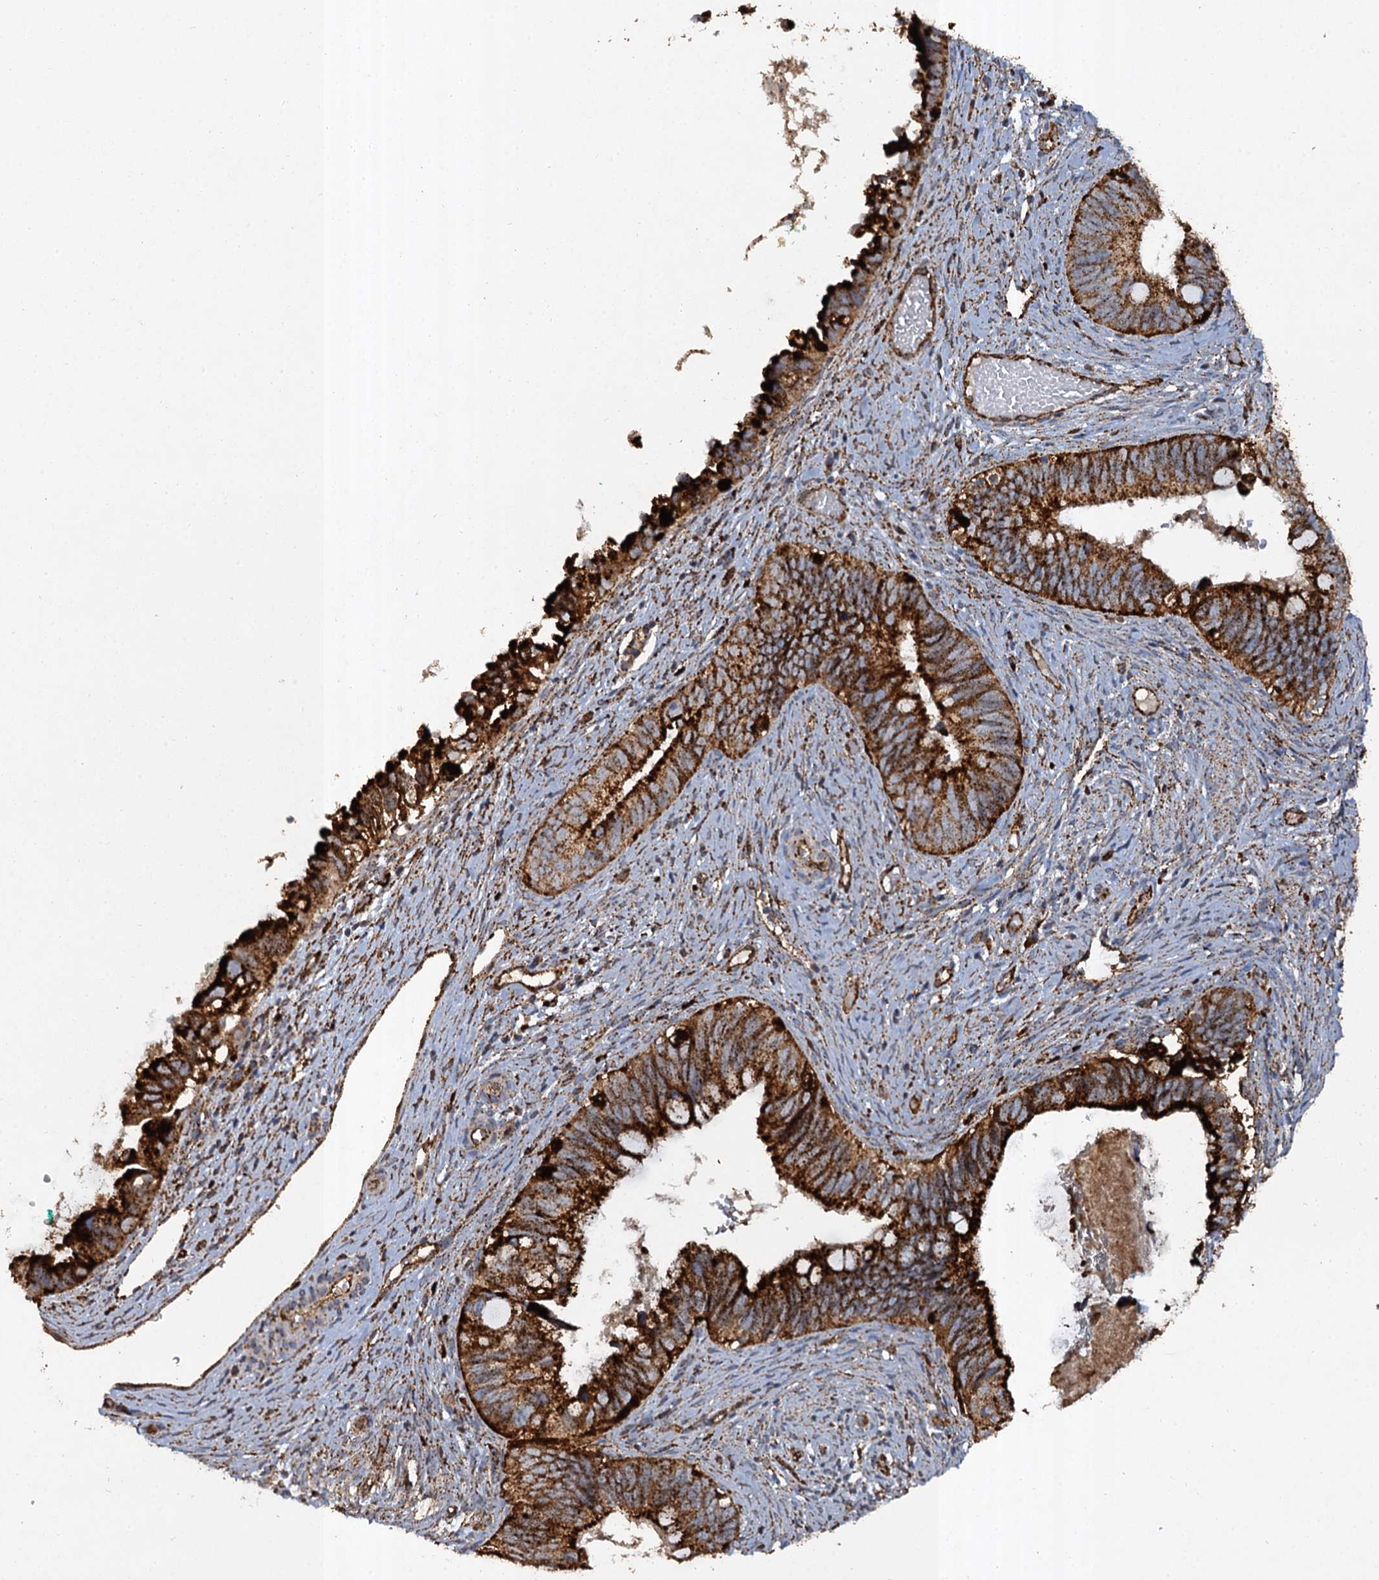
{"staining": {"intensity": "strong", "quantity": ">75%", "location": "cytoplasmic/membranous"}, "tissue": "cervical cancer", "cell_type": "Tumor cells", "image_type": "cancer", "snomed": [{"axis": "morphology", "description": "Adenocarcinoma, NOS"}, {"axis": "topography", "description": "Cervix"}], "caption": "High-power microscopy captured an immunohistochemistry image of cervical adenocarcinoma, revealing strong cytoplasmic/membranous staining in about >75% of tumor cells. The staining is performed using DAB (3,3'-diaminobenzidine) brown chromogen to label protein expression. The nuclei are counter-stained blue using hematoxylin.", "gene": "GBA1", "patient": {"sex": "female", "age": 42}}